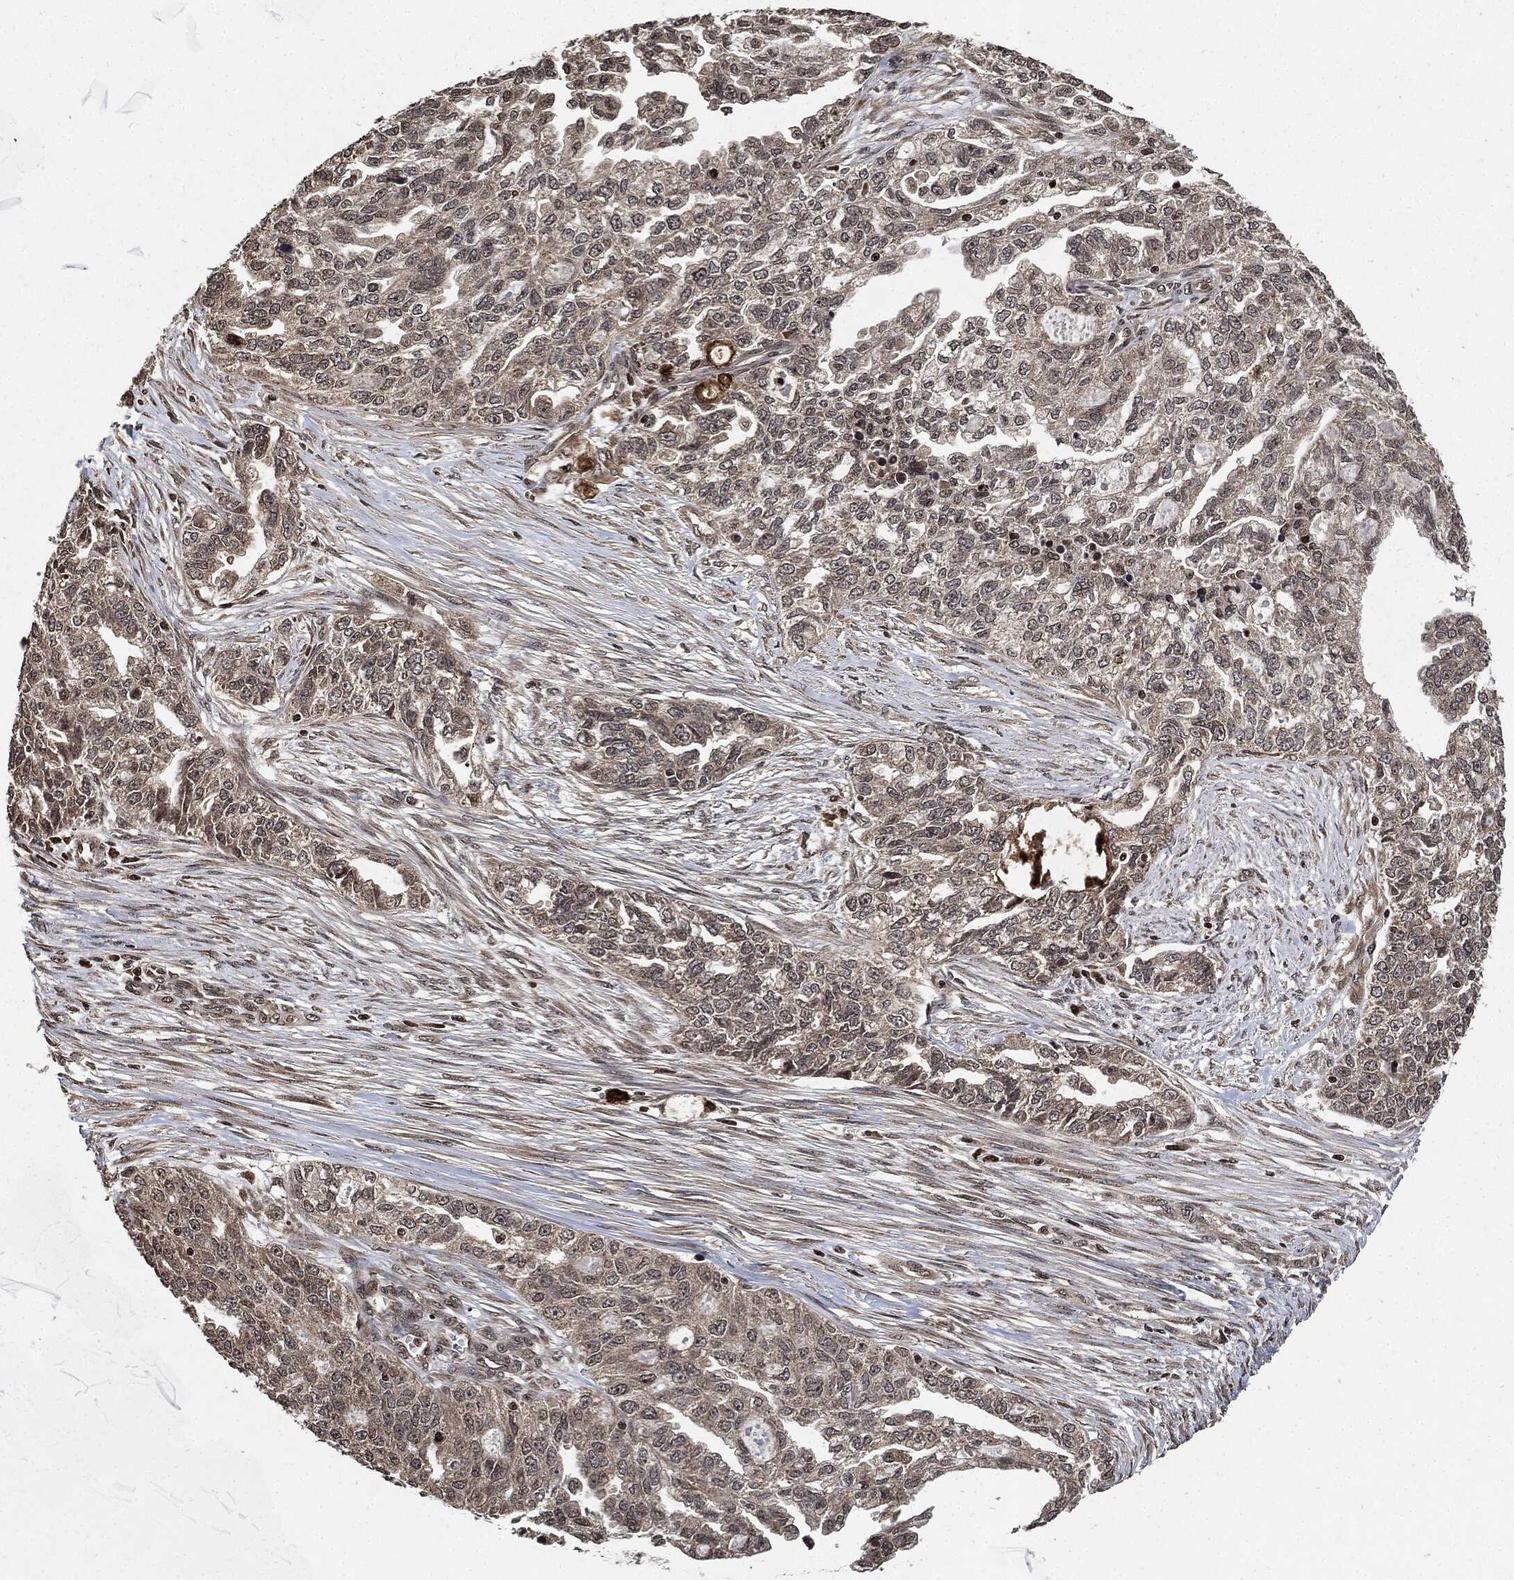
{"staining": {"intensity": "negative", "quantity": "none", "location": "none"}, "tissue": "ovarian cancer", "cell_type": "Tumor cells", "image_type": "cancer", "snomed": [{"axis": "morphology", "description": "Cystadenocarcinoma, serous, NOS"}, {"axis": "topography", "description": "Ovary"}], "caption": "There is no significant positivity in tumor cells of serous cystadenocarcinoma (ovarian). (DAB immunohistochemistry with hematoxylin counter stain).", "gene": "PDK1", "patient": {"sex": "female", "age": 51}}